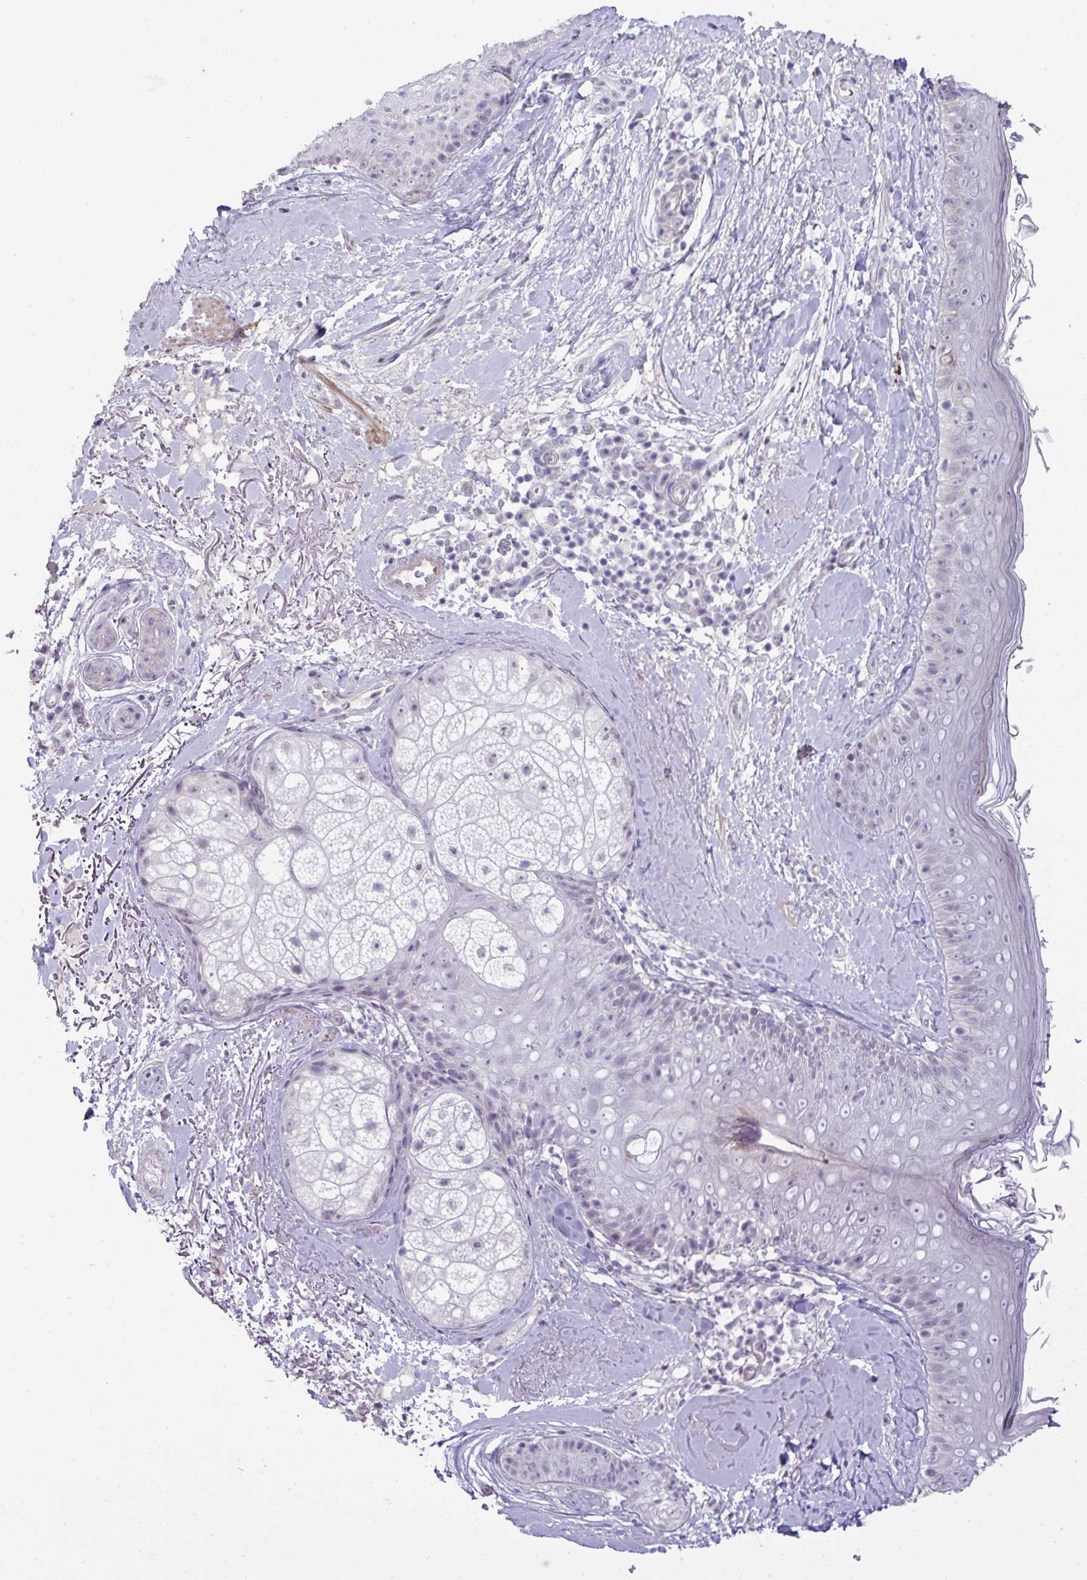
{"staining": {"intensity": "negative", "quantity": "none", "location": "none"}, "tissue": "skin", "cell_type": "Fibroblasts", "image_type": "normal", "snomed": [{"axis": "morphology", "description": "Normal tissue, NOS"}, {"axis": "topography", "description": "Skin"}], "caption": "Immunohistochemical staining of unremarkable human skin reveals no significant staining in fibroblasts. (Immunohistochemistry, brightfield microscopy, high magnification).", "gene": "SLC30A3", "patient": {"sex": "male", "age": 73}}